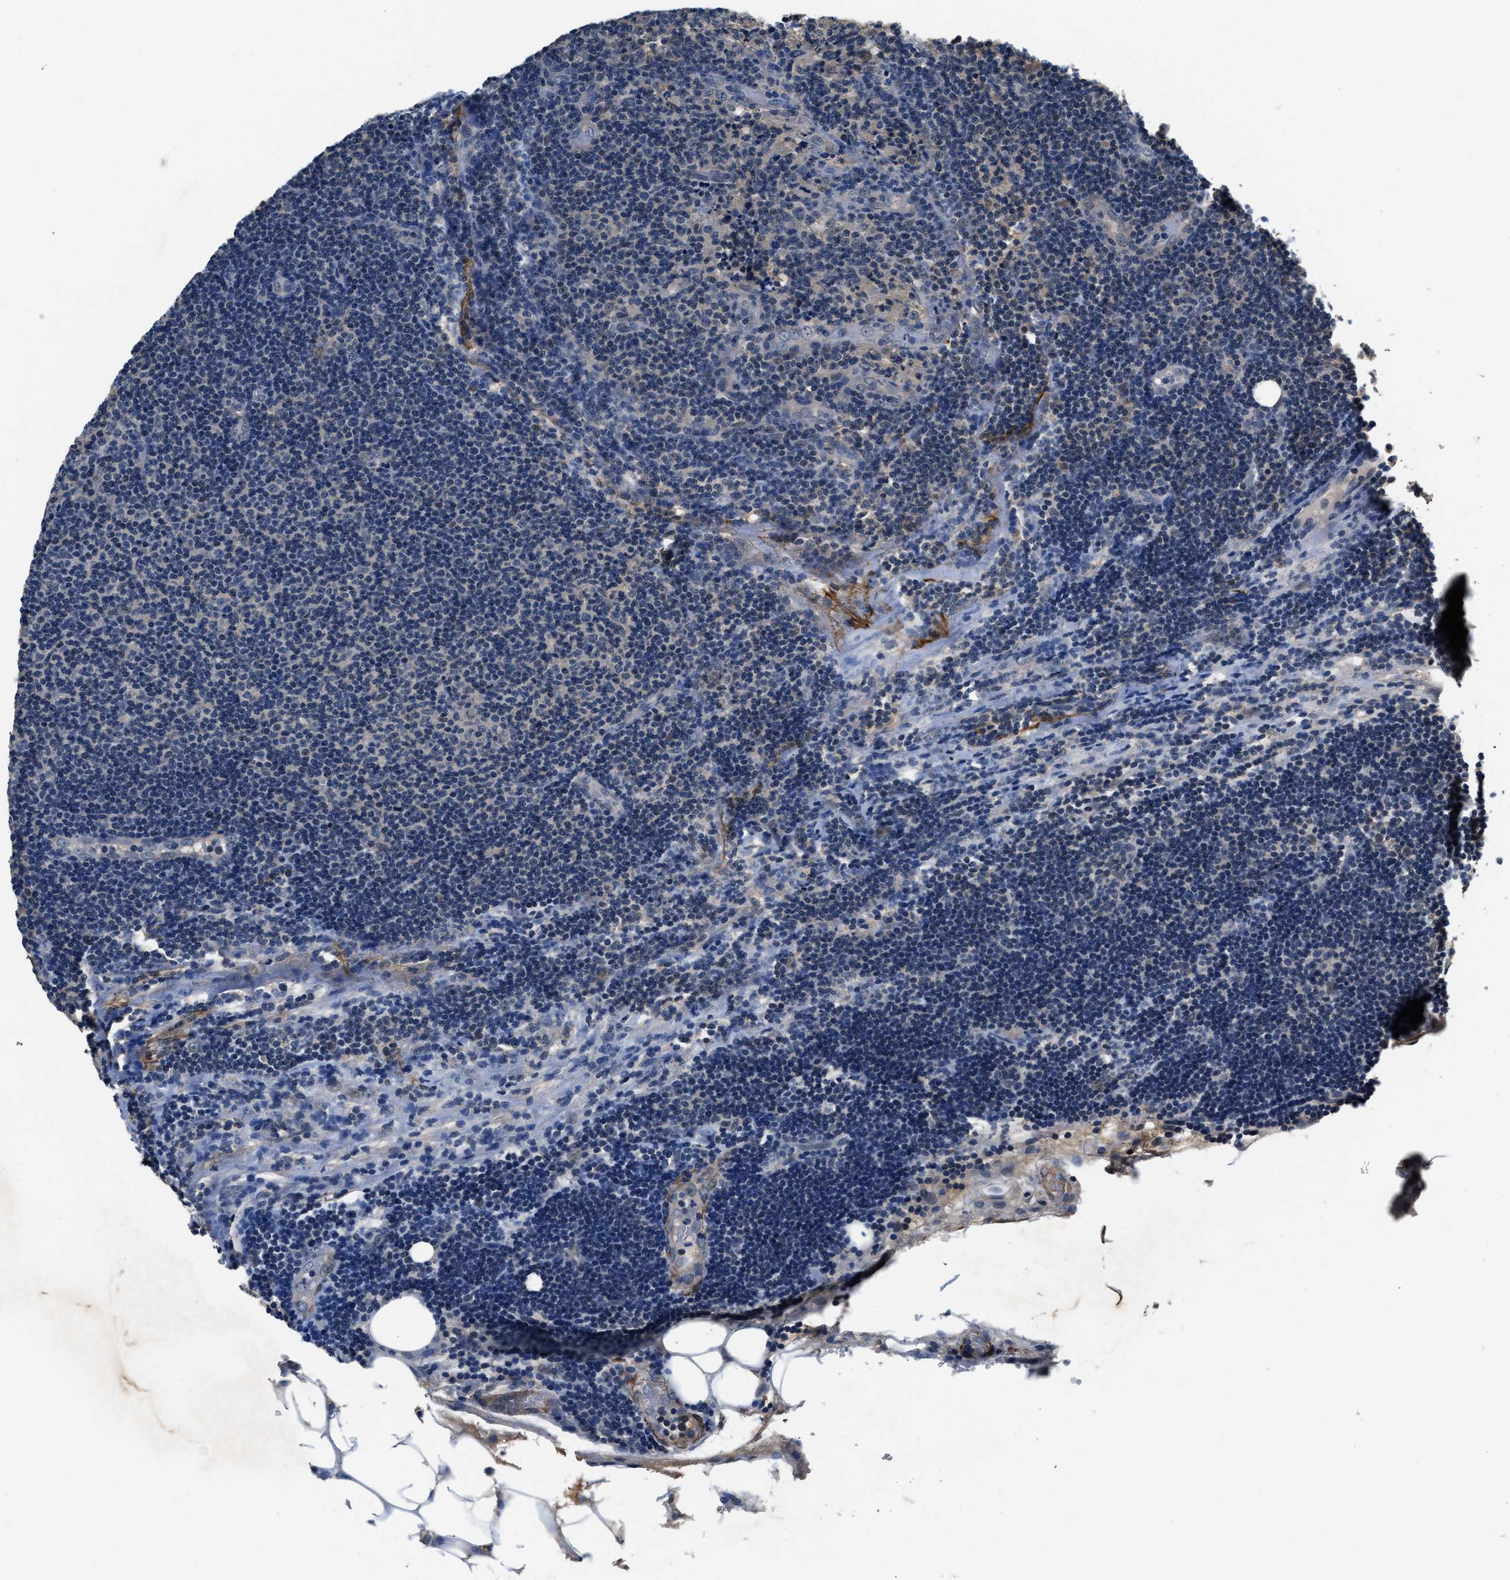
{"staining": {"intensity": "negative", "quantity": "none", "location": "none"}, "tissue": "lymphoma", "cell_type": "Tumor cells", "image_type": "cancer", "snomed": [{"axis": "morphology", "description": "Malignant lymphoma, non-Hodgkin's type, Low grade"}, {"axis": "topography", "description": "Lymph node"}], "caption": "Image shows no significant protein expression in tumor cells of lymphoma. (Stains: DAB (3,3'-diaminobenzidine) immunohistochemistry (IHC) with hematoxylin counter stain, Microscopy: brightfield microscopy at high magnification).", "gene": "LANCL2", "patient": {"sex": "male", "age": 83}}